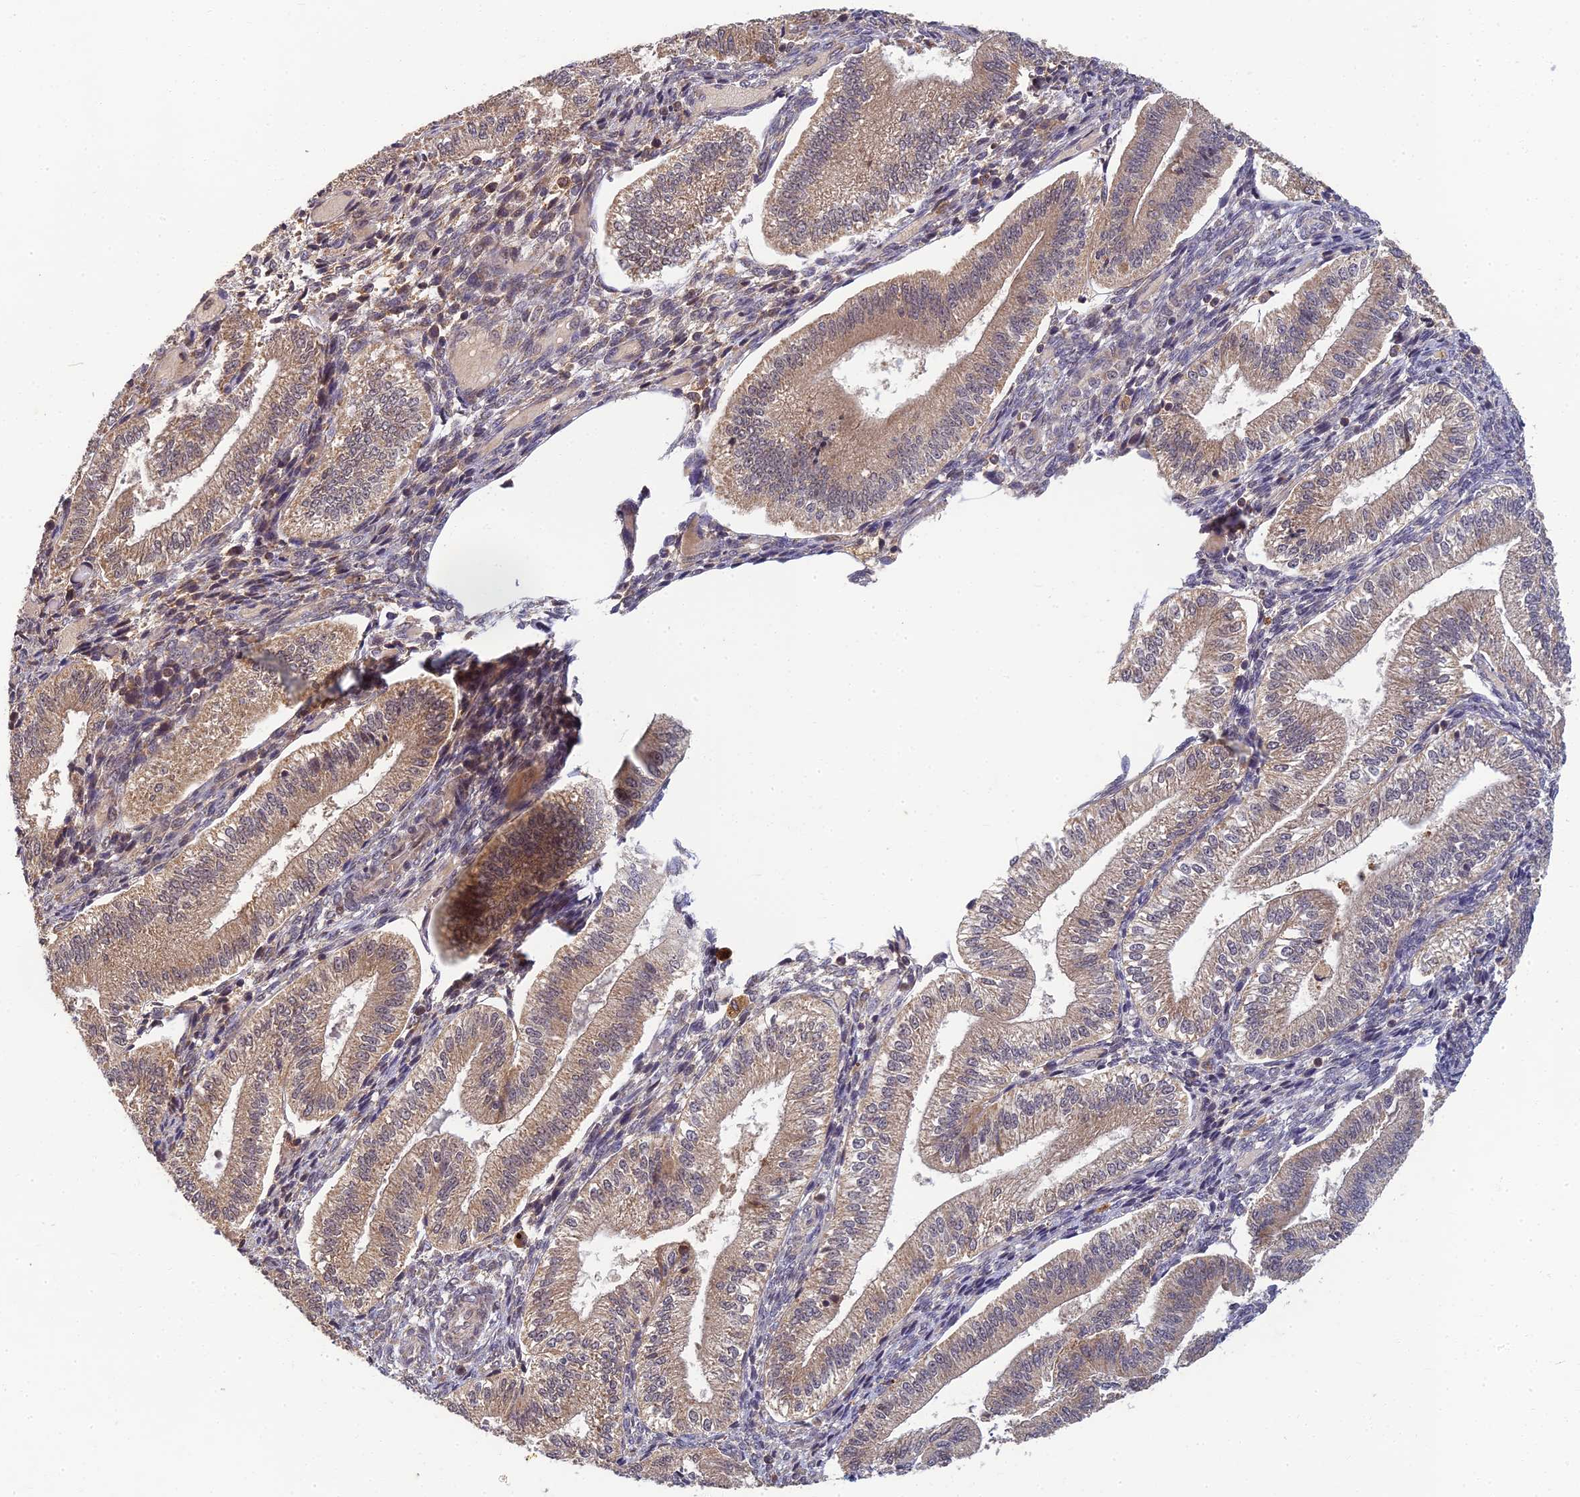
{"staining": {"intensity": "moderate", "quantity": "<25%", "location": "cytoplasmic/membranous"}, "tissue": "endometrium", "cell_type": "Cells in endometrial stroma", "image_type": "normal", "snomed": [{"axis": "morphology", "description": "Normal tissue, NOS"}, {"axis": "topography", "description": "Endometrium"}], "caption": "Protein analysis of normal endometrium displays moderate cytoplasmic/membranous positivity in about <25% of cells in endometrial stroma.", "gene": "RGL3", "patient": {"sex": "female", "age": 34}}